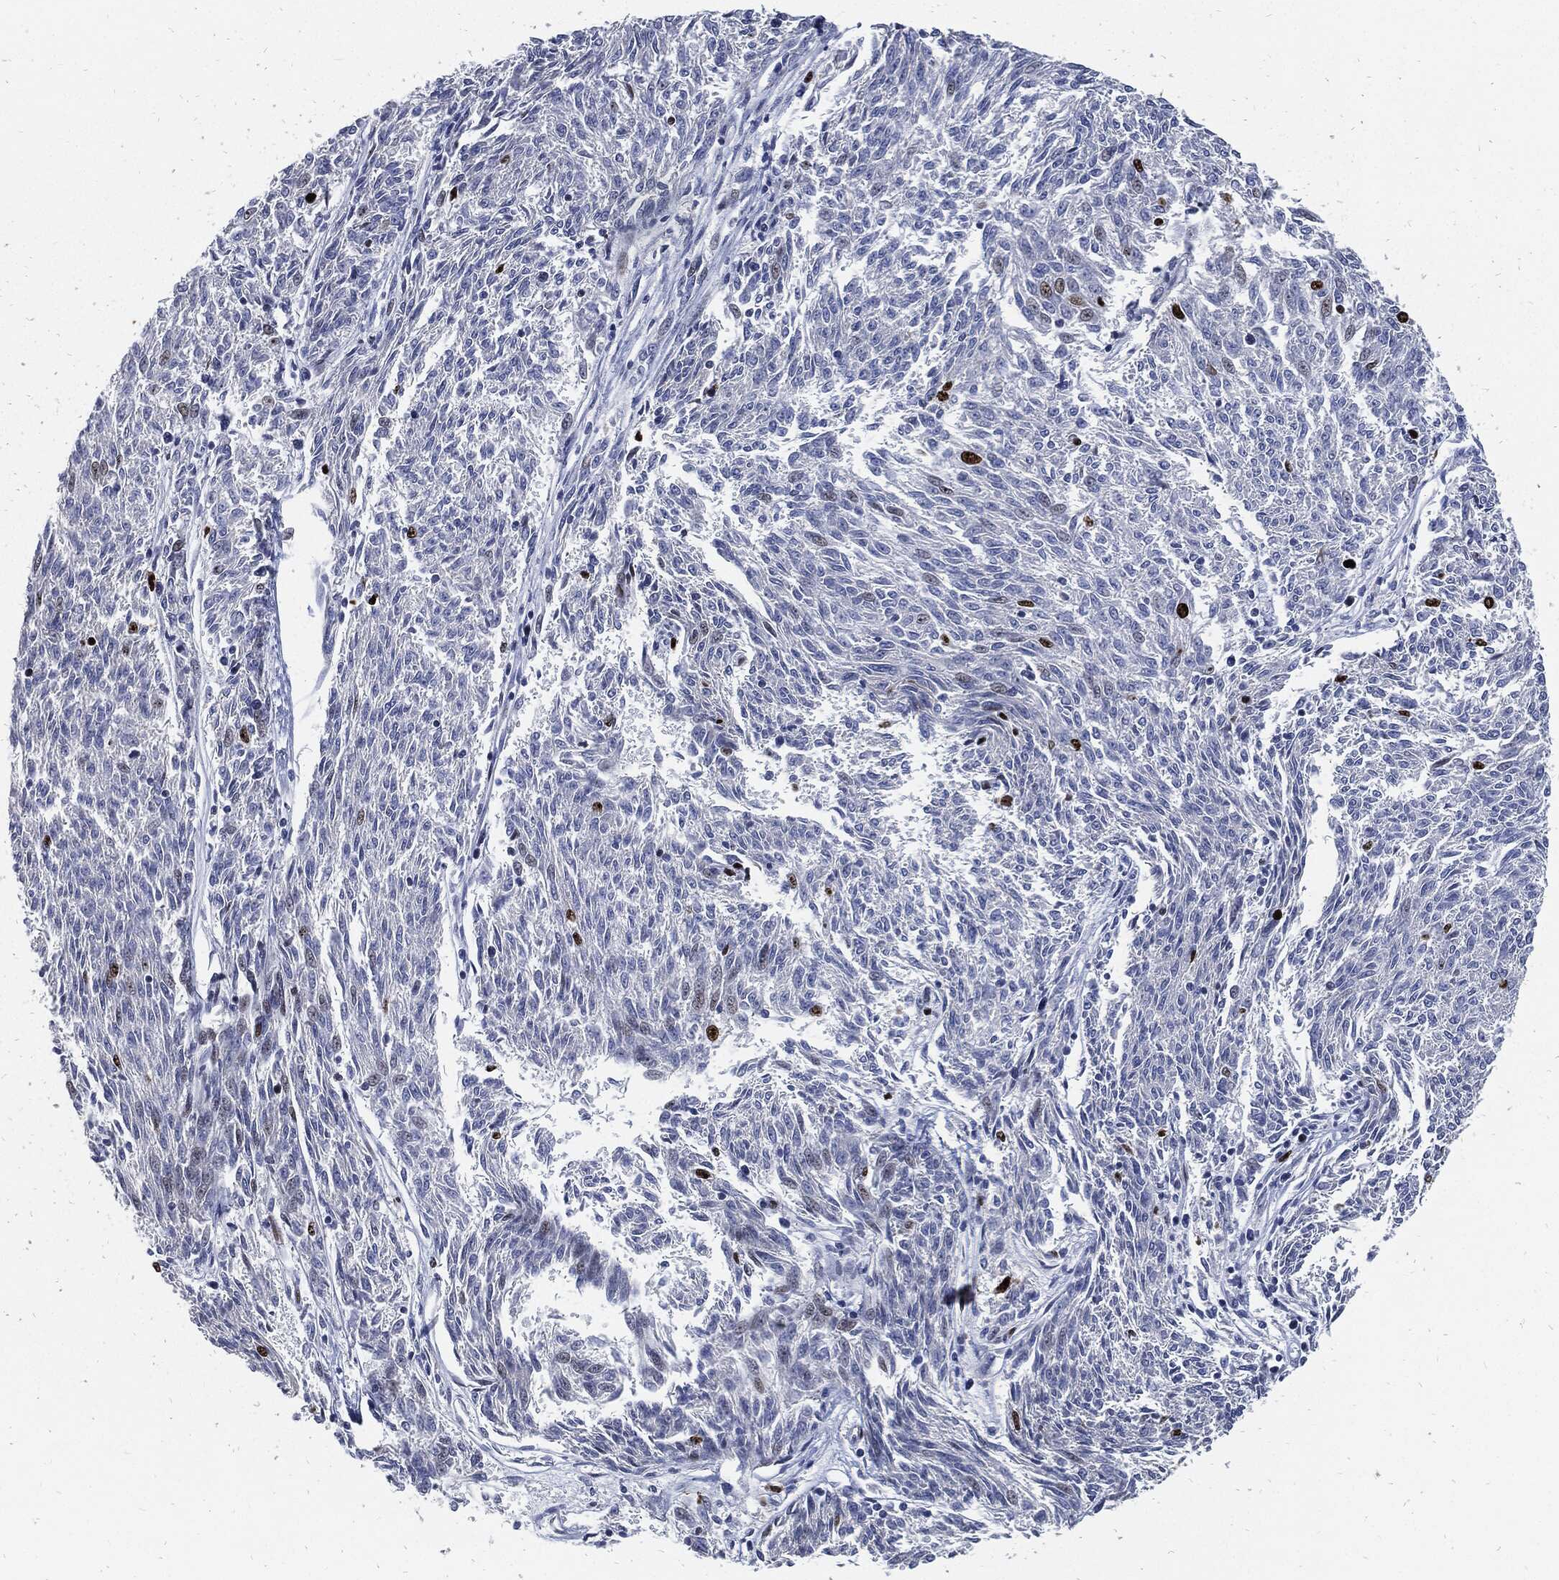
{"staining": {"intensity": "strong", "quantity": "<25%", "location": "nuclear"}, "tissue": "melanoma", "cell_type": "Tumor cells", "image_type": "cancer", "snomed": [{"axis": "morphology", "description": "Malignant melanoma, NOS"}, {"axis": "topography", "description": "Skin"}], "caption": "IHC (DAB) staining of human melanoma demonstrates strong nuclear protein positivity in approximately <25% of tumor cells.", "gene": "MKI67", "patient": {"sex": "female", "age": 72}}